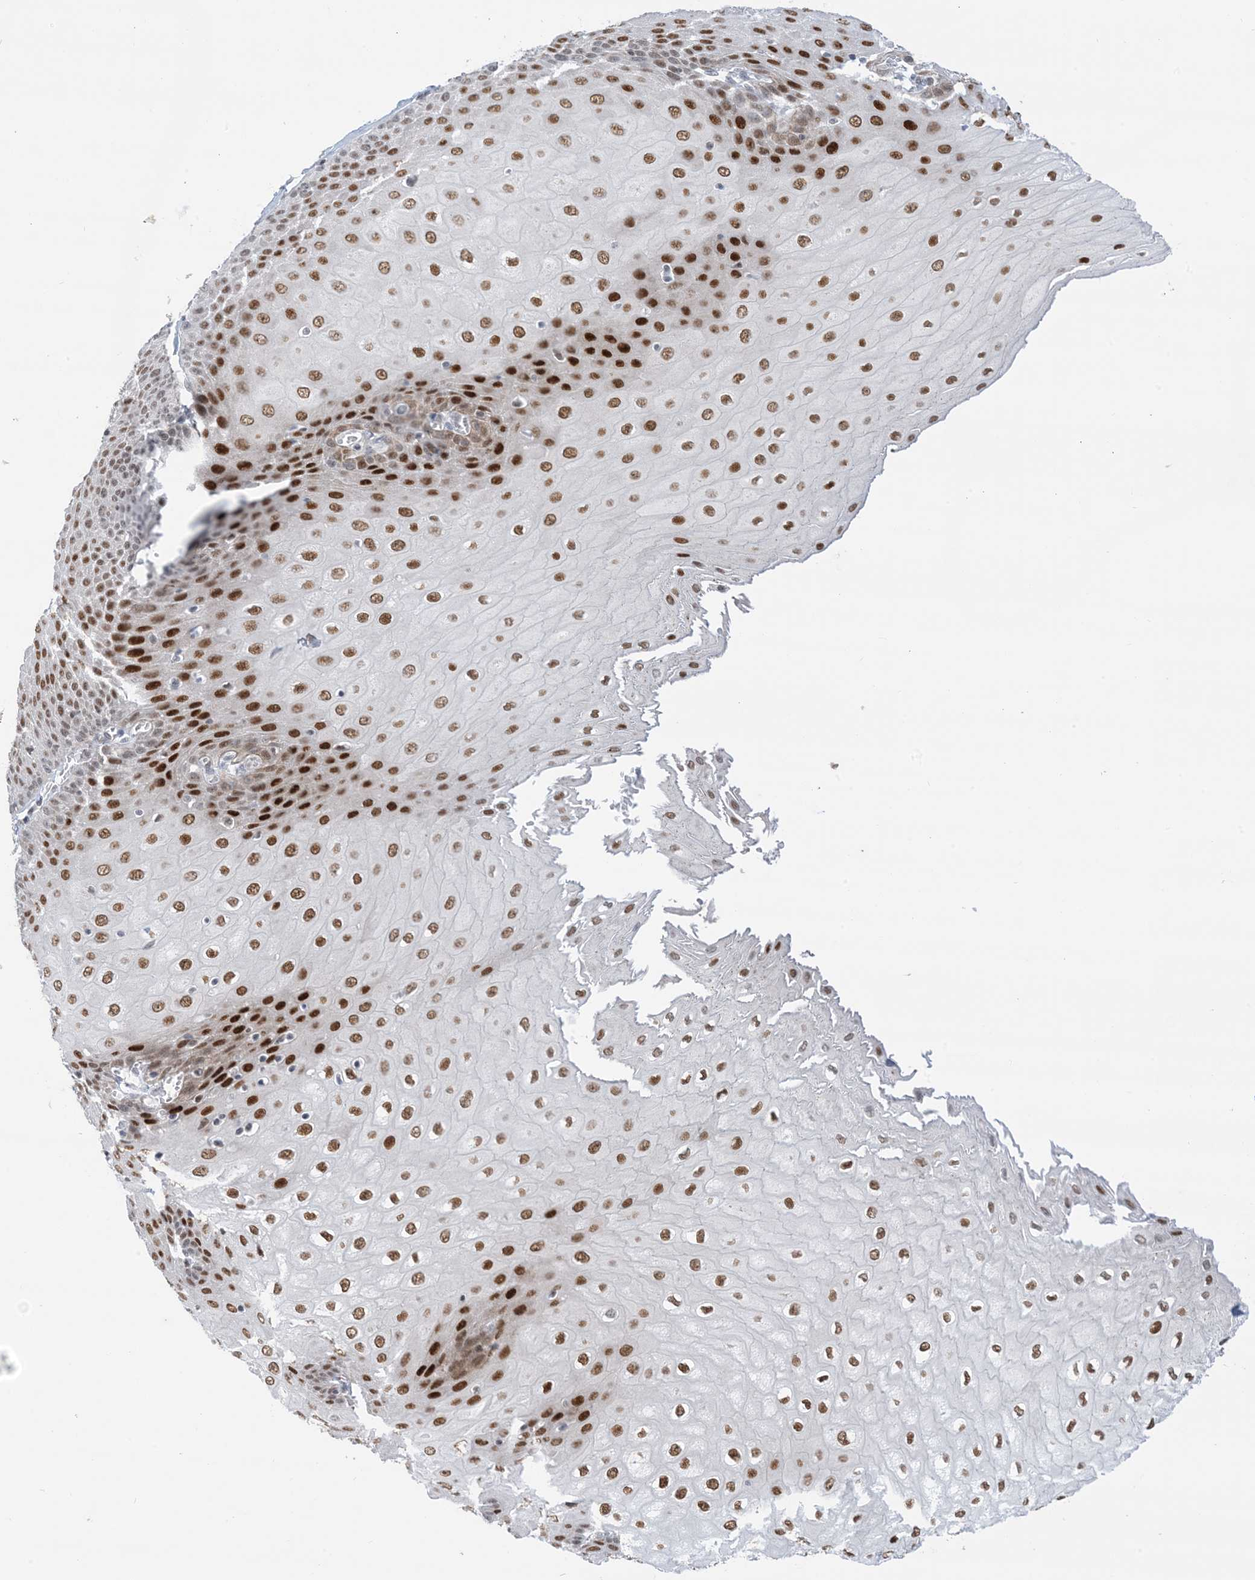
{"staining": {"intensity": "strong", "quantity": "25%-75%", "location": "nuclear"}, "tissue": "esophagus", "cell_type": "Squamous epithelial cells", "image_type": "normal", "snomed": [{"axis": "morphology", "description": "Normal tissue, NOS"}, {"axis": "topography", "description": "Esophagus"}], "caption": "The histopathology image displays immunohistochemical staining of benign esophagus. There is strong nuclear expression is appreciated in approximately 25%-75% of squamous epithelial cells. (Brightfield microscopy of DAB IHC at high magnification).", "gene": "TFPT", "patient": {"sex": "male", "age": 60}}